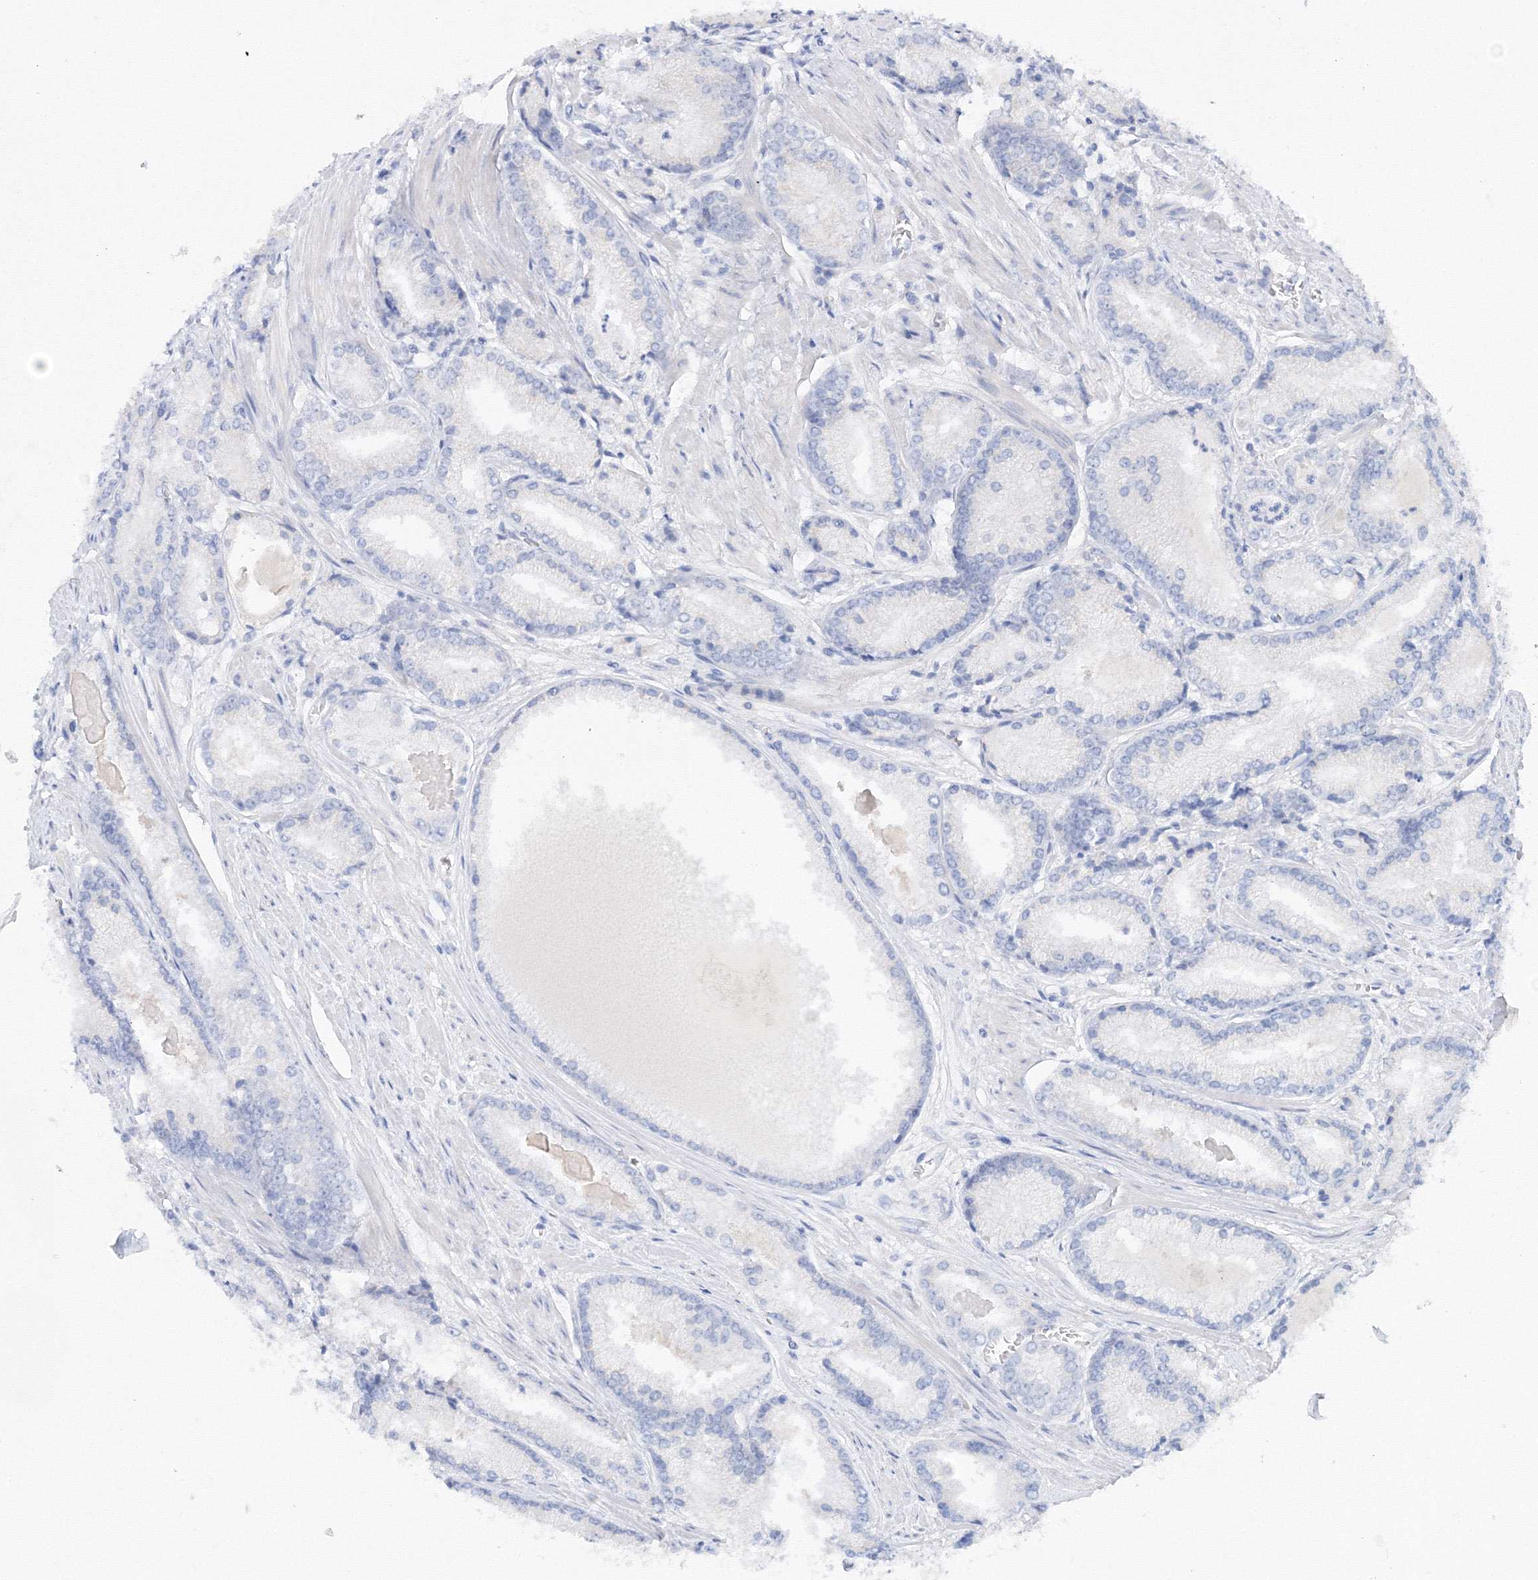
{"staining": {"intensity": "negative", "quantity": "none", "location": "none"}, "tissue": "prostate cancer", "cell_type": "Tumor cells", "image_type": "cancer", "snomed": [{"axis": "morphology", "description": "Adenocarcinoma, Low grade"}, {"axis": "topography", "description": "Prostate"}], "caption": "Immunohistochemistry (IHC) micrograph of human prostate cancer stained for a protein (brown), which displays no staining in tumor cells. The staining was performed using DAB to visualize the protein expression in brown, while the nuclei were stained in blue with hematoxylin (Magnification: 20x).", "gene": "TAMM41", "patient": {"sex": "male", "age": 54}}